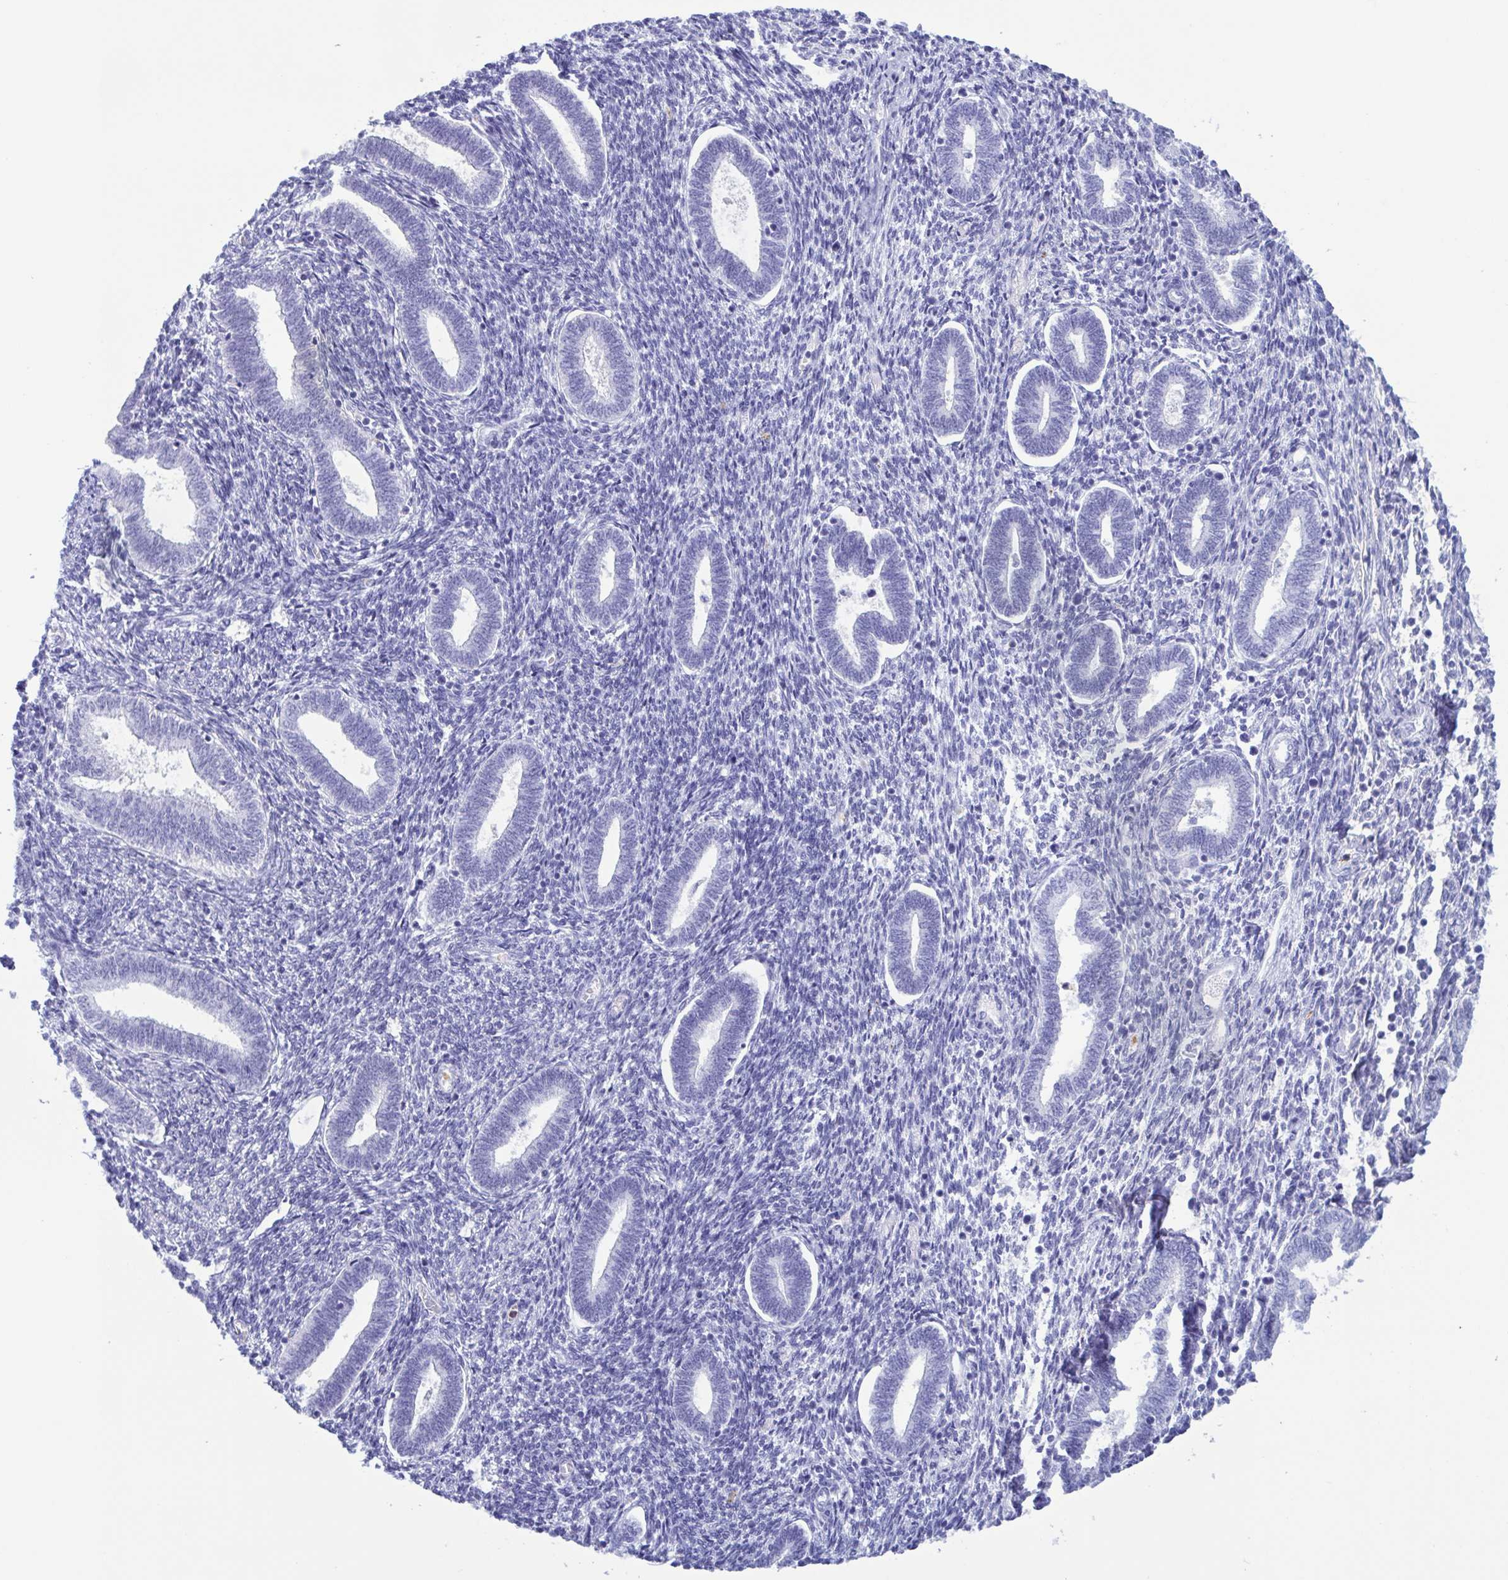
{"staining": {"intensity": "negative", "quantity": "none", "location": "none"}, "tissue": "endometrium", "cell_type": "Cells in endometrial stroma", "image_type": "normal", "snomed": [{"axis": "morphology", "description": "Normal tissue, NOS"}, {"axis": "topography", "description": "Endometrium"}], "caption": "Endometrium was stained to show a protein in brown. There is no significant staining in cells in endometrial stroma. (Brightfield microscopy of DAB (3,3'-diaminobenzidine) immunohistochemistry at high magnification).", "gene": "LTF", "patient": {"sex": "female", "age": 42}}